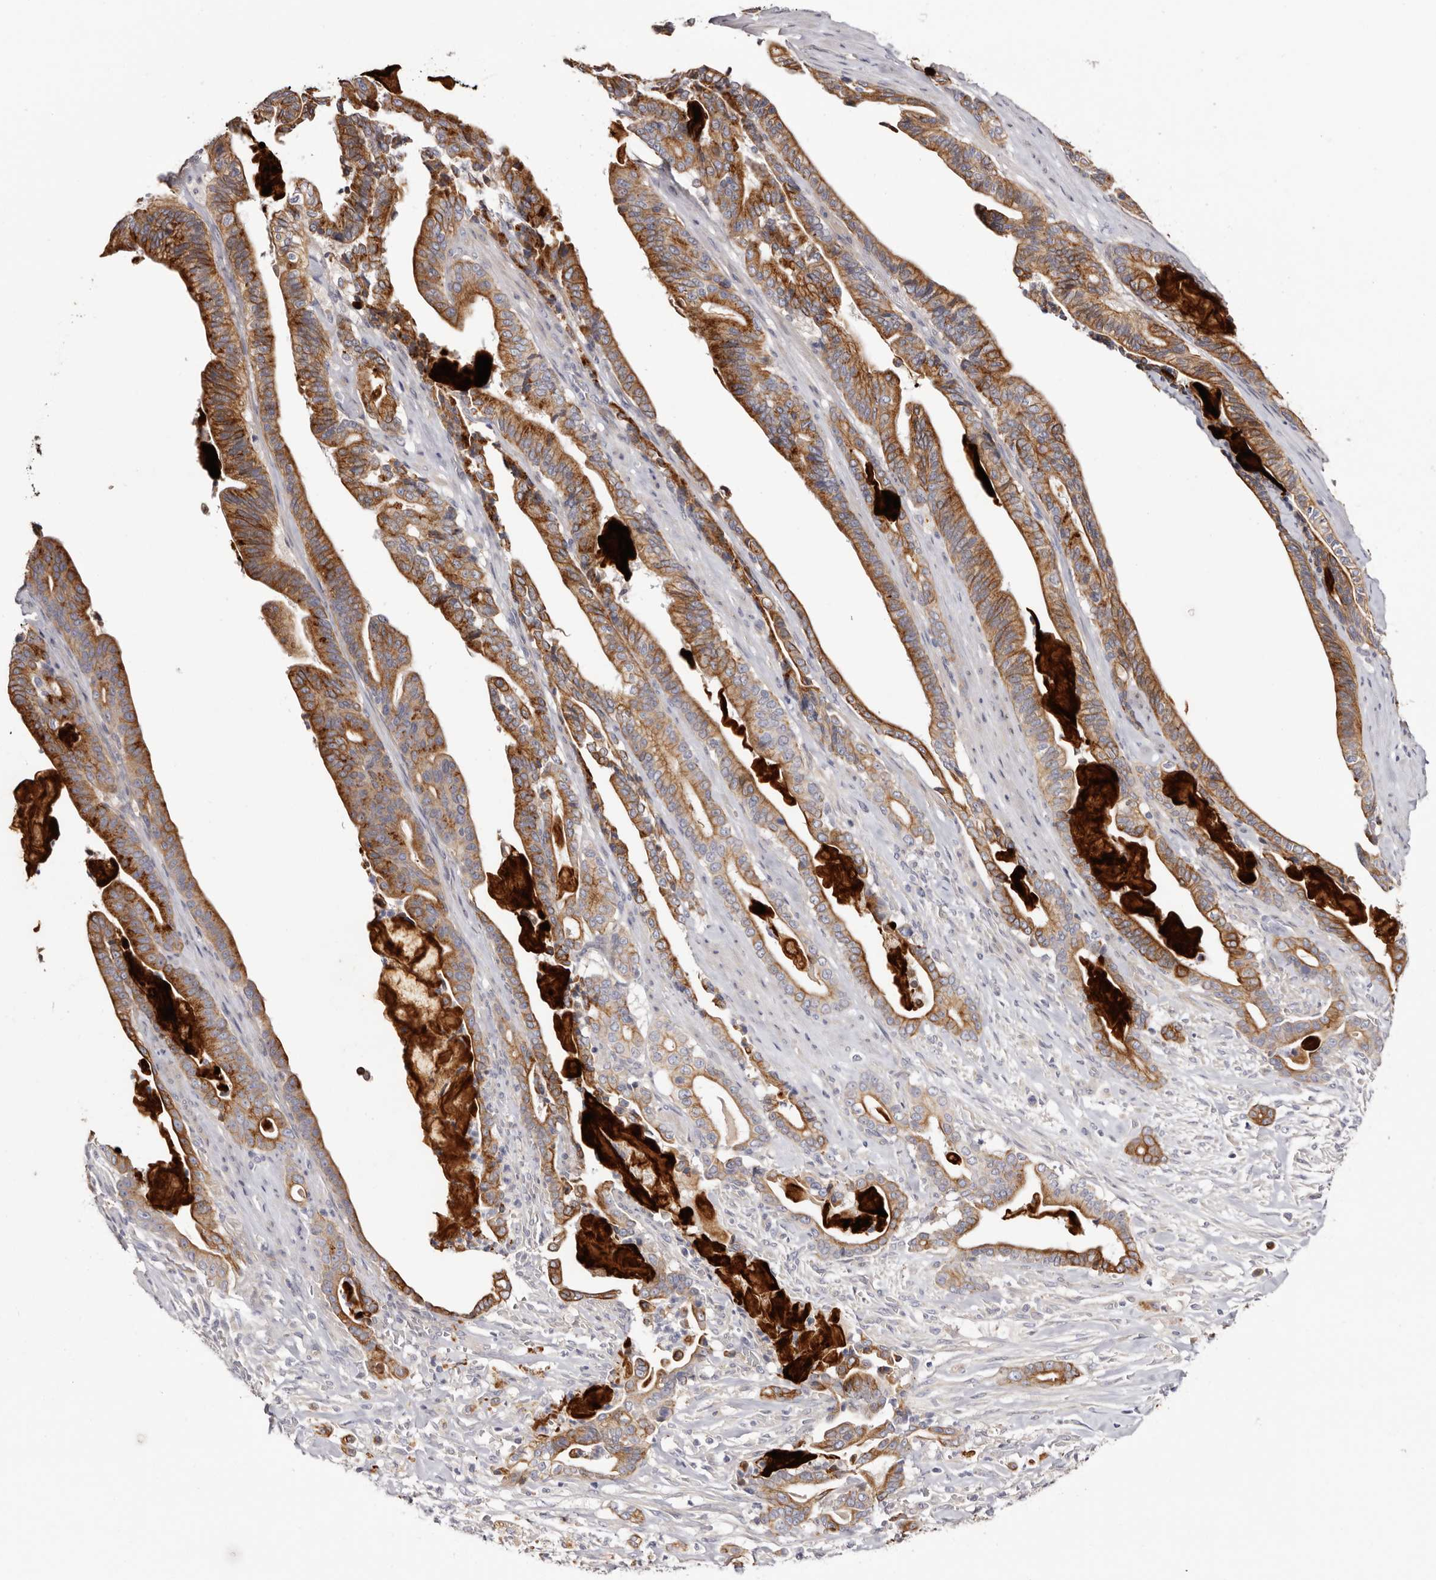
{"staining": {"intensity": "moderate", "quantity": ">75%", "location": "cytoplasmic/membranous"}, "tissue": "pancreatic cancer", "cell_type": "Tumor cells", "image_type": "cancer", "snomed": [{"axis": "morphology", "description": "Adenocarcinoma, NOS"}, {"axis": "topography", "description": "Pancreas"}], "caption": "Tumor cells reveal moderate cytoplasmic/membranous expression in approximately >75% of cells in pancreatic cancer (adenocarcinoma). (DAB IHC, brown staining for protein, blue staining for nuclei).", "gene": "STK16", "patient": {"sex": "male", "age": 63}}